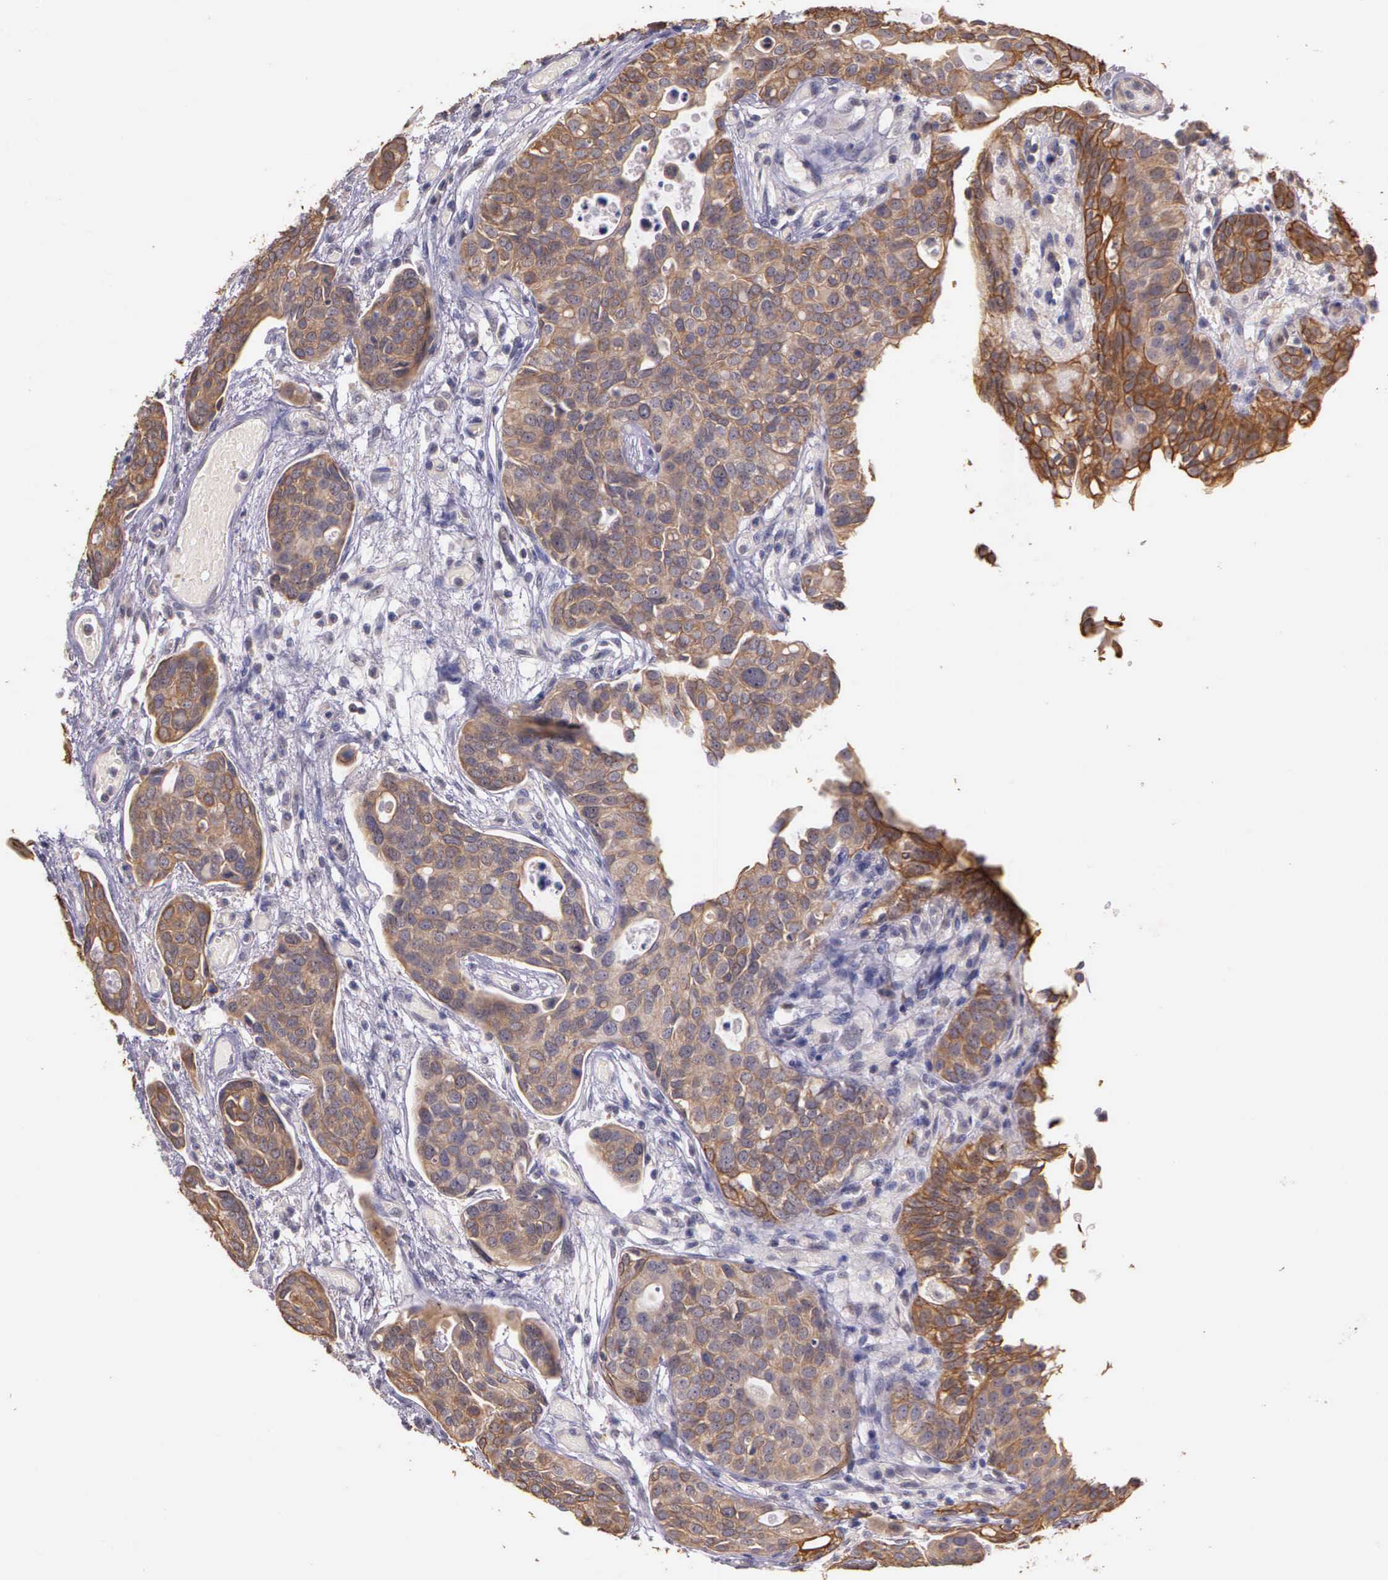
{"staining": {"intensity": "weak", "quantity": "25%-75%", "location": "cytoplasmic/membranous"}, "tissue": "urothelial cancer", "cell_type": "Tumor cells", "image_type": "cancer", "snomed": [{"axis": "morphology", "description": "Urothelial carcinoma, High grade"}, {"axis": "topography", "description": "Urinary bladder"}], "caption": "An immunohistochemistry micrograph of tumor tissue is shown. Protein staining in brown highlights weak cytoplasmic/membranous positivity in urothelial cancer within tumor cells. Using DAB (3,3'-diaminobenzidine) (brown) and hematoxylin (blue) stains, captured at high magnification using brightfield microscopy.", "gene": "IGBP1", "patient": {"sex": "male", "age": 78}}